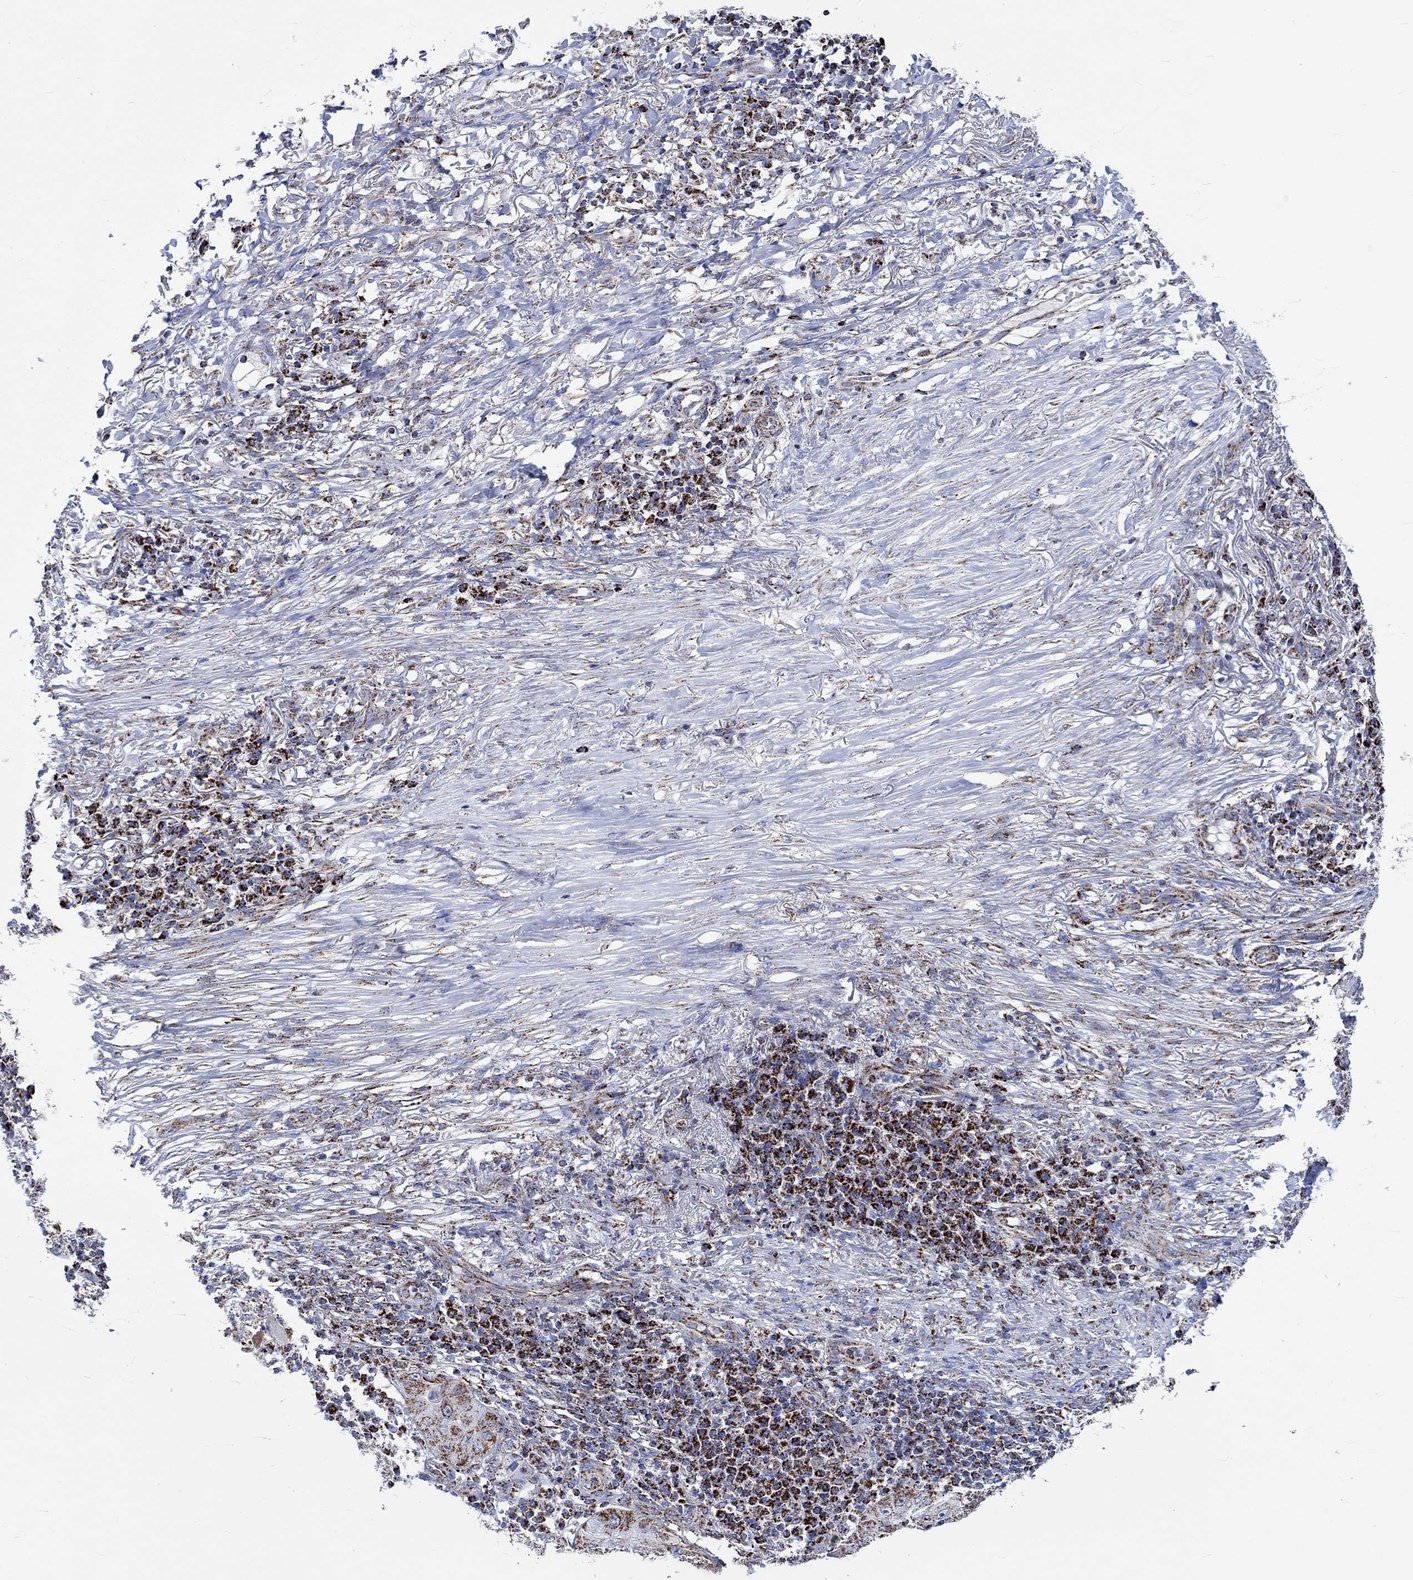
{"staining": {"intensity": "strong", "quantity": ">75%", "location": "cytoplasmic/membranous"}, "tissue": "skin cancer", "cell_type": "Tumor cells", "image_type": "cancer", "snomed": [{"axis": "morphology", "description": "Squamous cell carcinoma, NOS"}, {"axis": "topography", "description": "Skin"}], "caption": "Squamous cell carcinoma (skin) stained for a protein (brown) demonstrates strong cytoplasmic/membranous positive staining in about >75% of tumor cells.", "gene": "RCE1", "patient": {"sex": "male", "age": 70}}